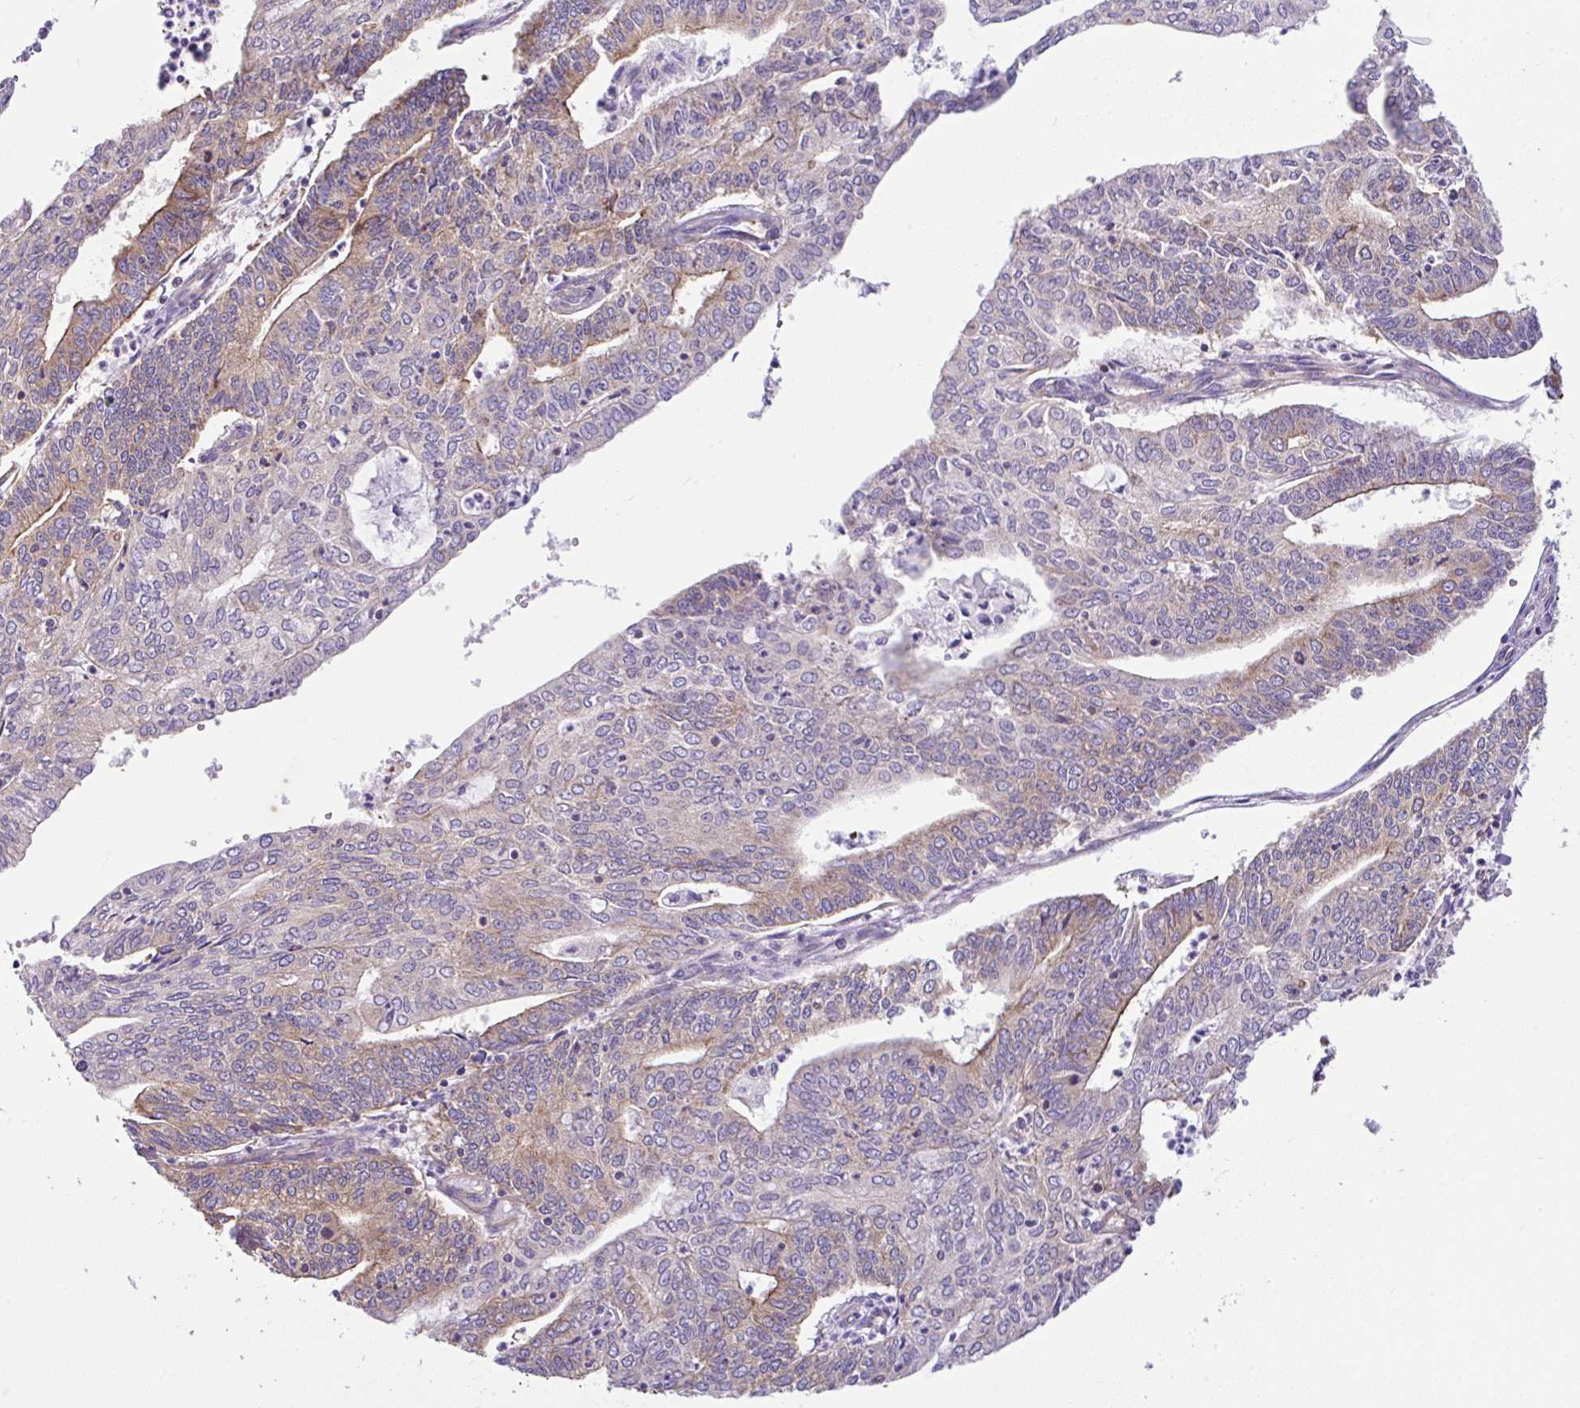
{"staining": {"intensity": "weak", "quantity": "<25%", "location": "cytoplasmic/membranous"}, "tissue": "endometrial cancer", "cell_type": "Tumor cells", "image_type": "cancer", "snomed": [{"axis": "morphology", "description": "Adenocarcinoma, NOS"}, {"axis": "topography", "description": "Endometrium"}], "caption": "Human endometrial cancer (adenocarcinoma) stained for a protein using immunohistochemistry (IHC) shows no positivity in tumor cells.", "gene": "GFPT2", "patient": {"sex": "female", "age": 61}}